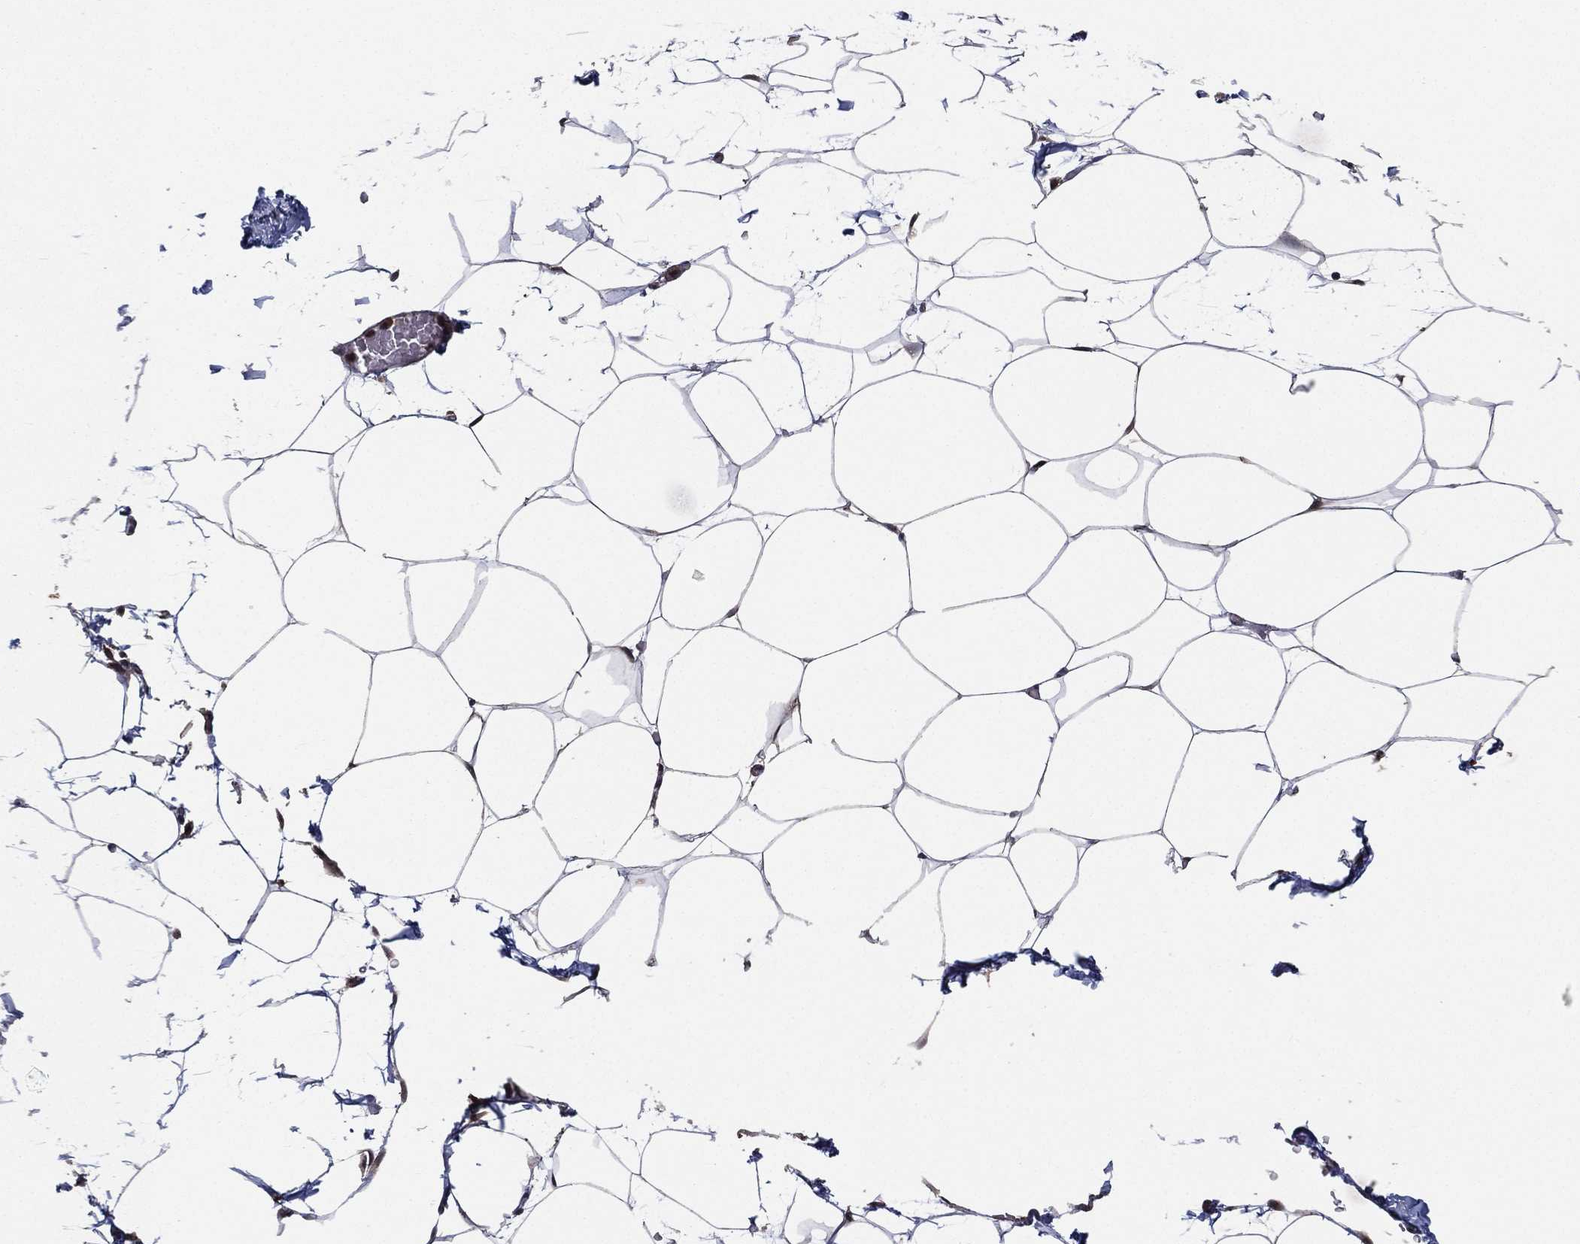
{"staining": {"intensity": "negative", "quantity": "none", "location": "none"}, "tissue": "adipose tissue", "cell_type": "Adipocytes", "image_type": "normal", "snomed": [{"axis": "morphology", "description": "Normal tissue, NOS"}, {"axis": "topography", "description": "Adipose tissue"}], "caption": "IHC image of benign adipose tissue: adipose tissue stained with DAB demonstrates no significant protein staining in adipocytes. (DAB (3,3'-diaminobenzidine) immunohistochemistry with hematoxylin counter stain).", "gene": "PCNT", "patient": {"sex": "male", "age": 57}}